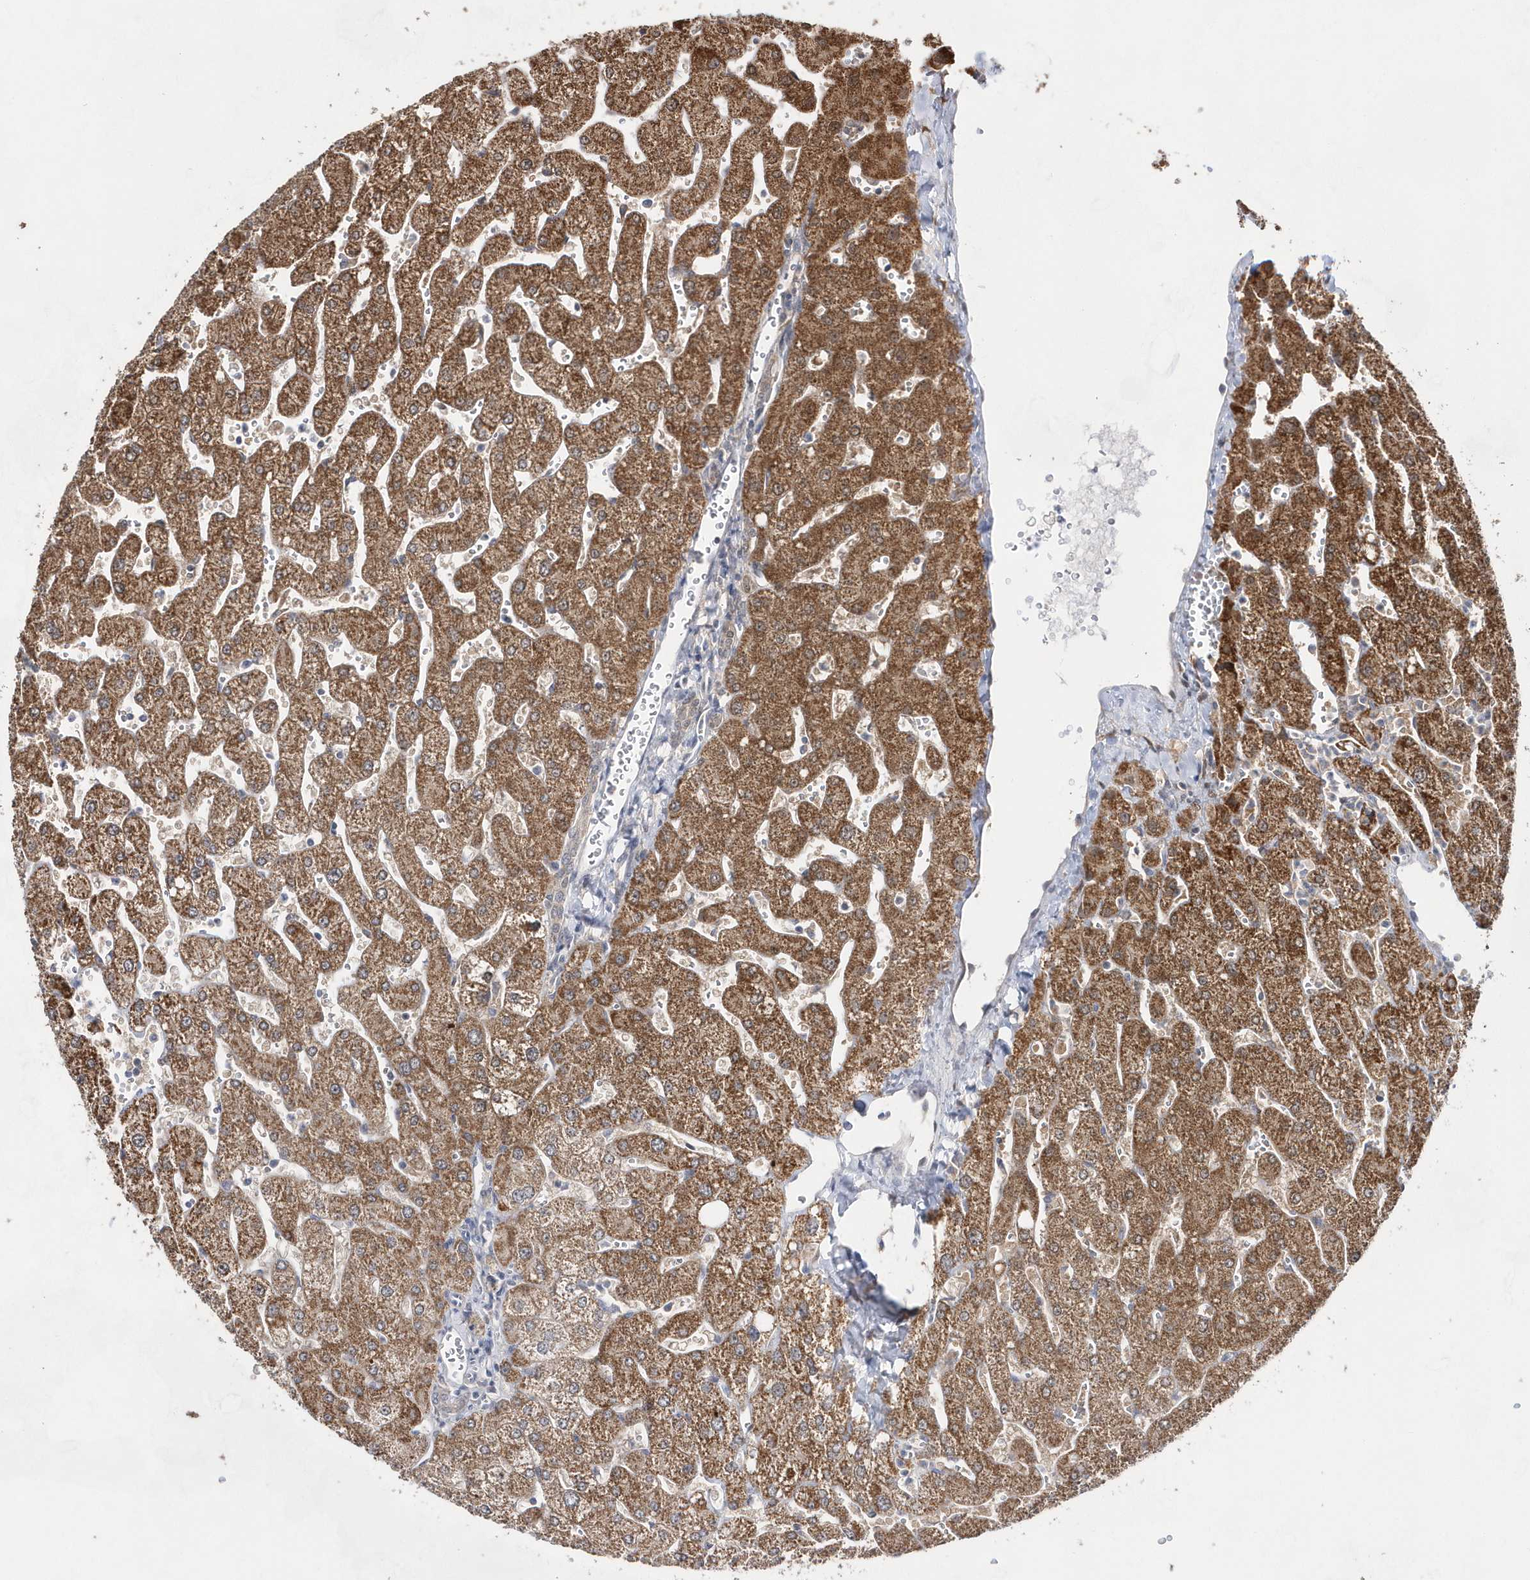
{"staining": {"intensity": "weak", "quantity": "25%-75%", "location": "cytoplasmic/membranous"}, "tissue": "liver", "cell_type": "Cholangiocytes", "image_type": "normal", "snomed": [{"axis": "morphology", "description": "Normal tissue, NOS"}, {"axis": "topography", "description": "Liver"}], "caption": "The histopathology image demonstrates immunohistochemical staining of benign liver. There is weak cytoplasmic/membranous staining is seen in about 25%-75% of cholangiocytes.", "gene": "BDH2", "patient": {"sex": "male", "age": 55}}